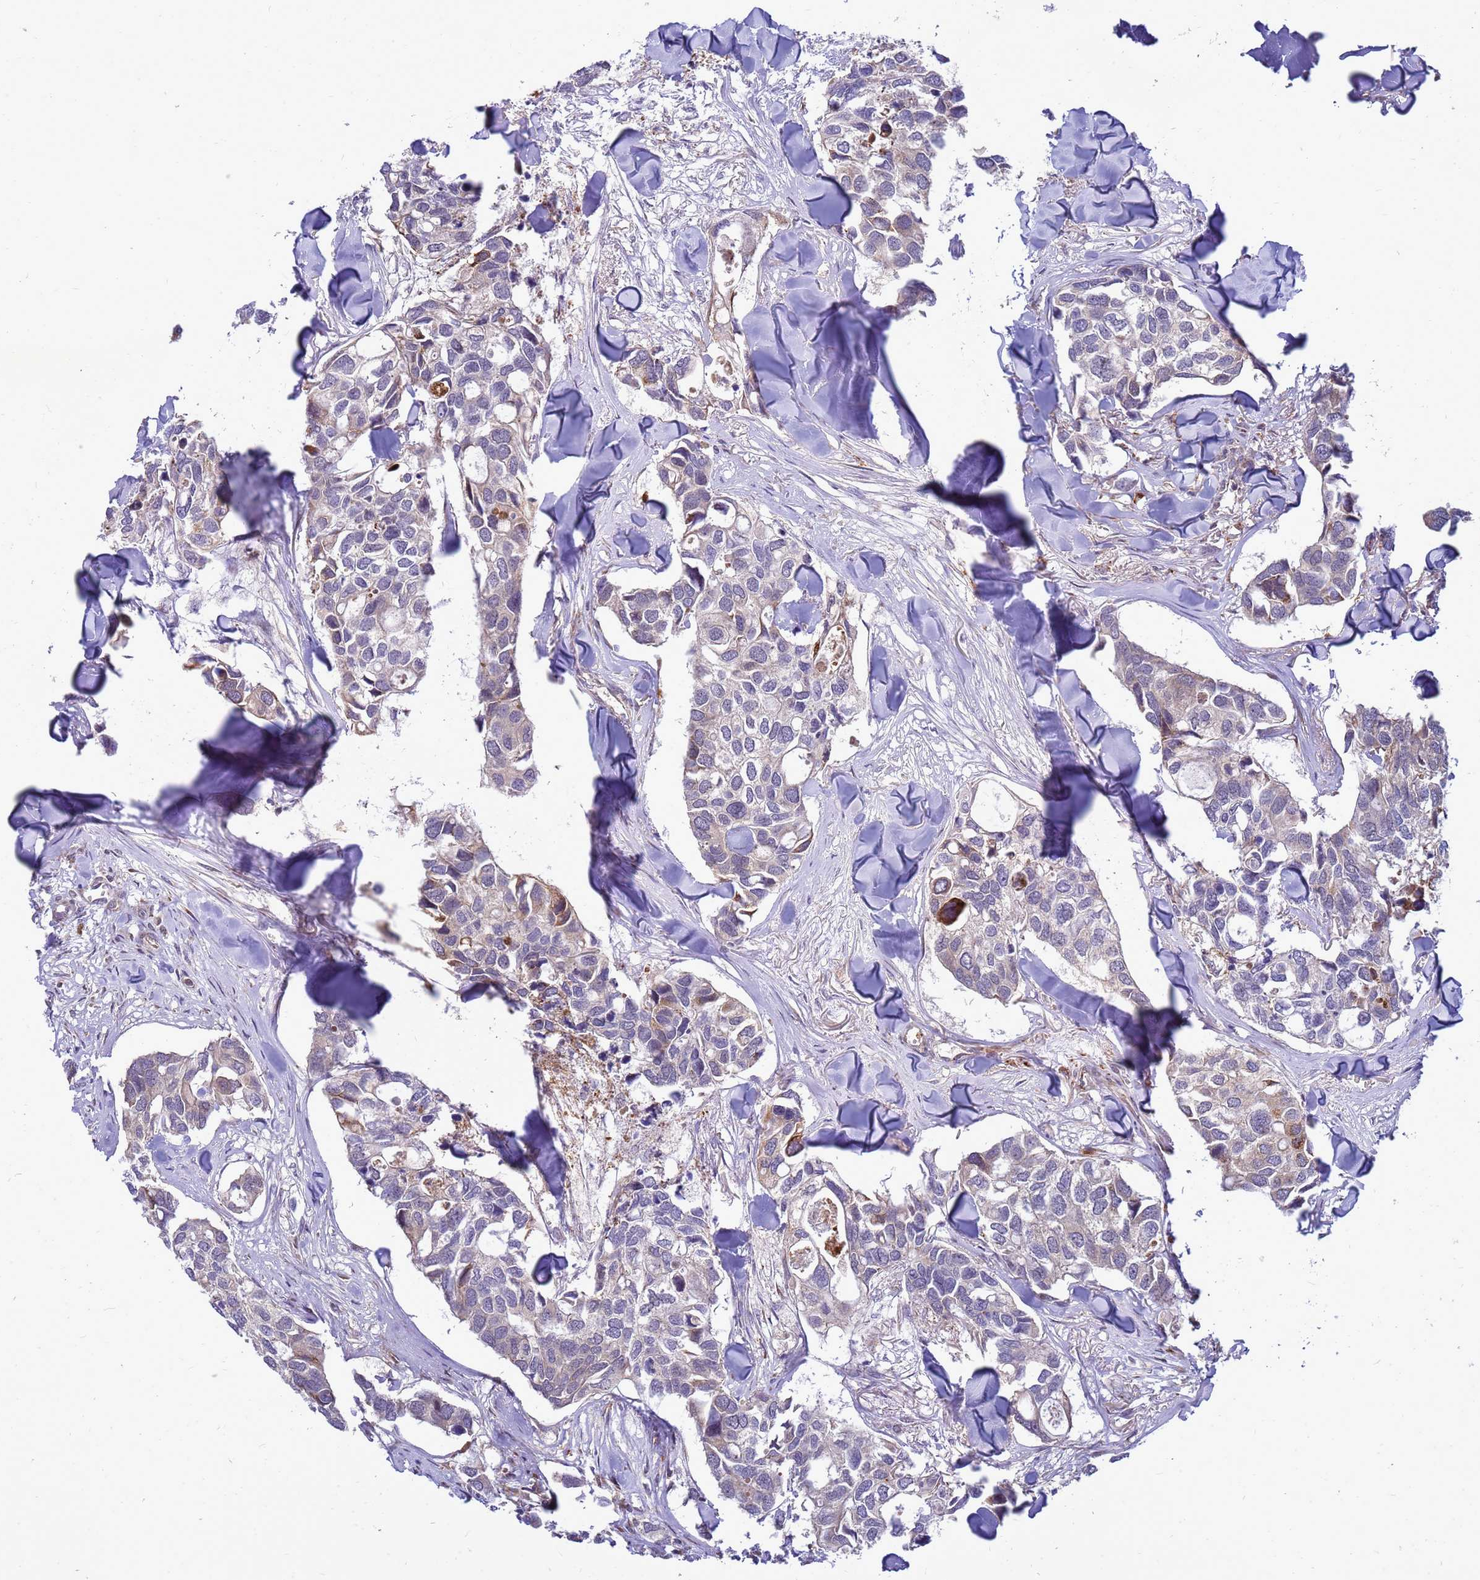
{"staining": {"intensity": "weak", "quantity": "25%-75%", "location": "cytoplasmic/membranous"}, "tissue": "breast cancer", "cell_type": "Tumor cells", "image_type": "cancer", "snomed": [{"axis": "morphology", "description": "Duct carcinoma"}, {"axis": "topography", "description": "Breast"}], "caption": "This is an image of IHC staining of invasive ductal carcinoma (breast), which shows weak positivity in the cytoplasmic/membranous of tumor cells.", "gene": "C12orf43", "patient": {"sex": "female", "age": 83}}